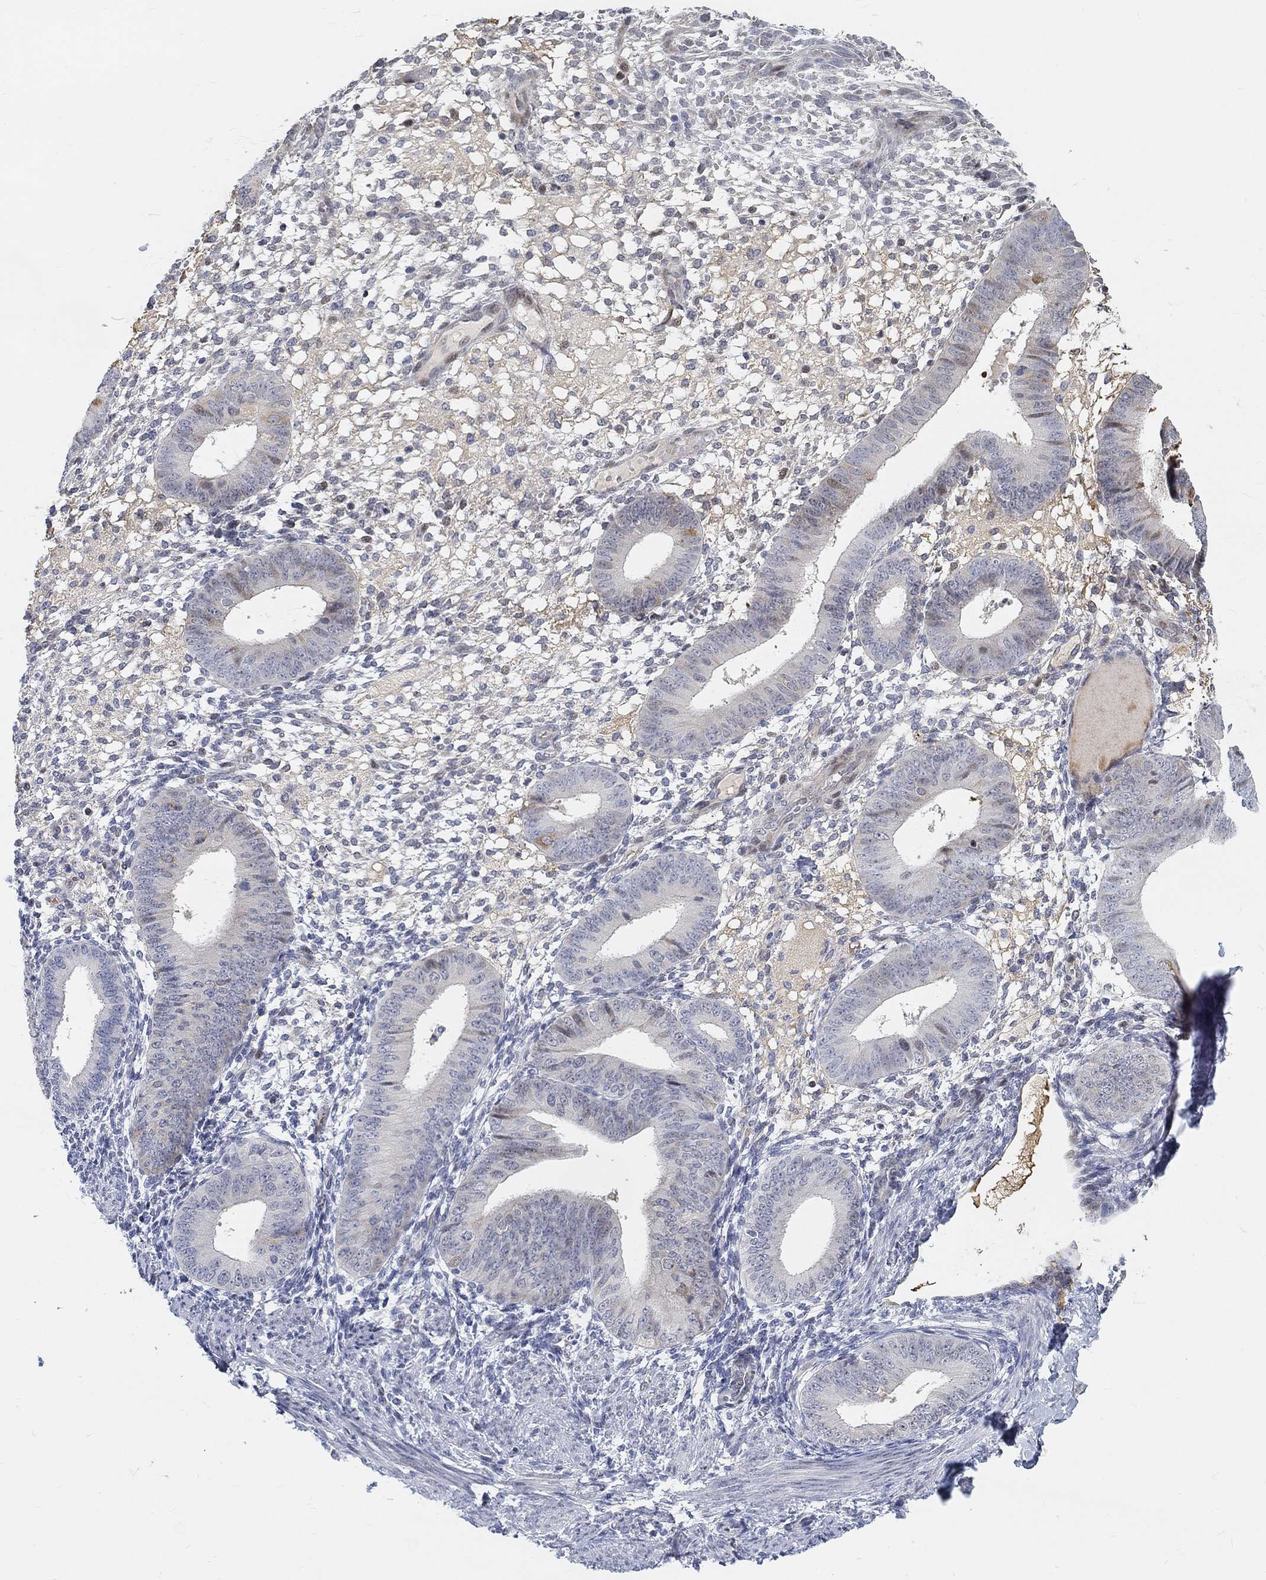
{"staining": {"intensity": "negative", "quantity": "none", "location": "none"}, "tissue": "endometrium", "cell_type": "Cells in endometrial stroma", "image_type": "normal", "snomed": [{"axis": "morphology", "description": "Normal tissue, NOS"}, {"axis": "topography", "description": "Endometrium"}], "caption": "This is an immunohistochemistry micrograph of unremarkable human endometrium. There is no expression in cells in endometrial stroma.", "gene": "SNTG2", "patient": {"sex": "female", "age": 39}}